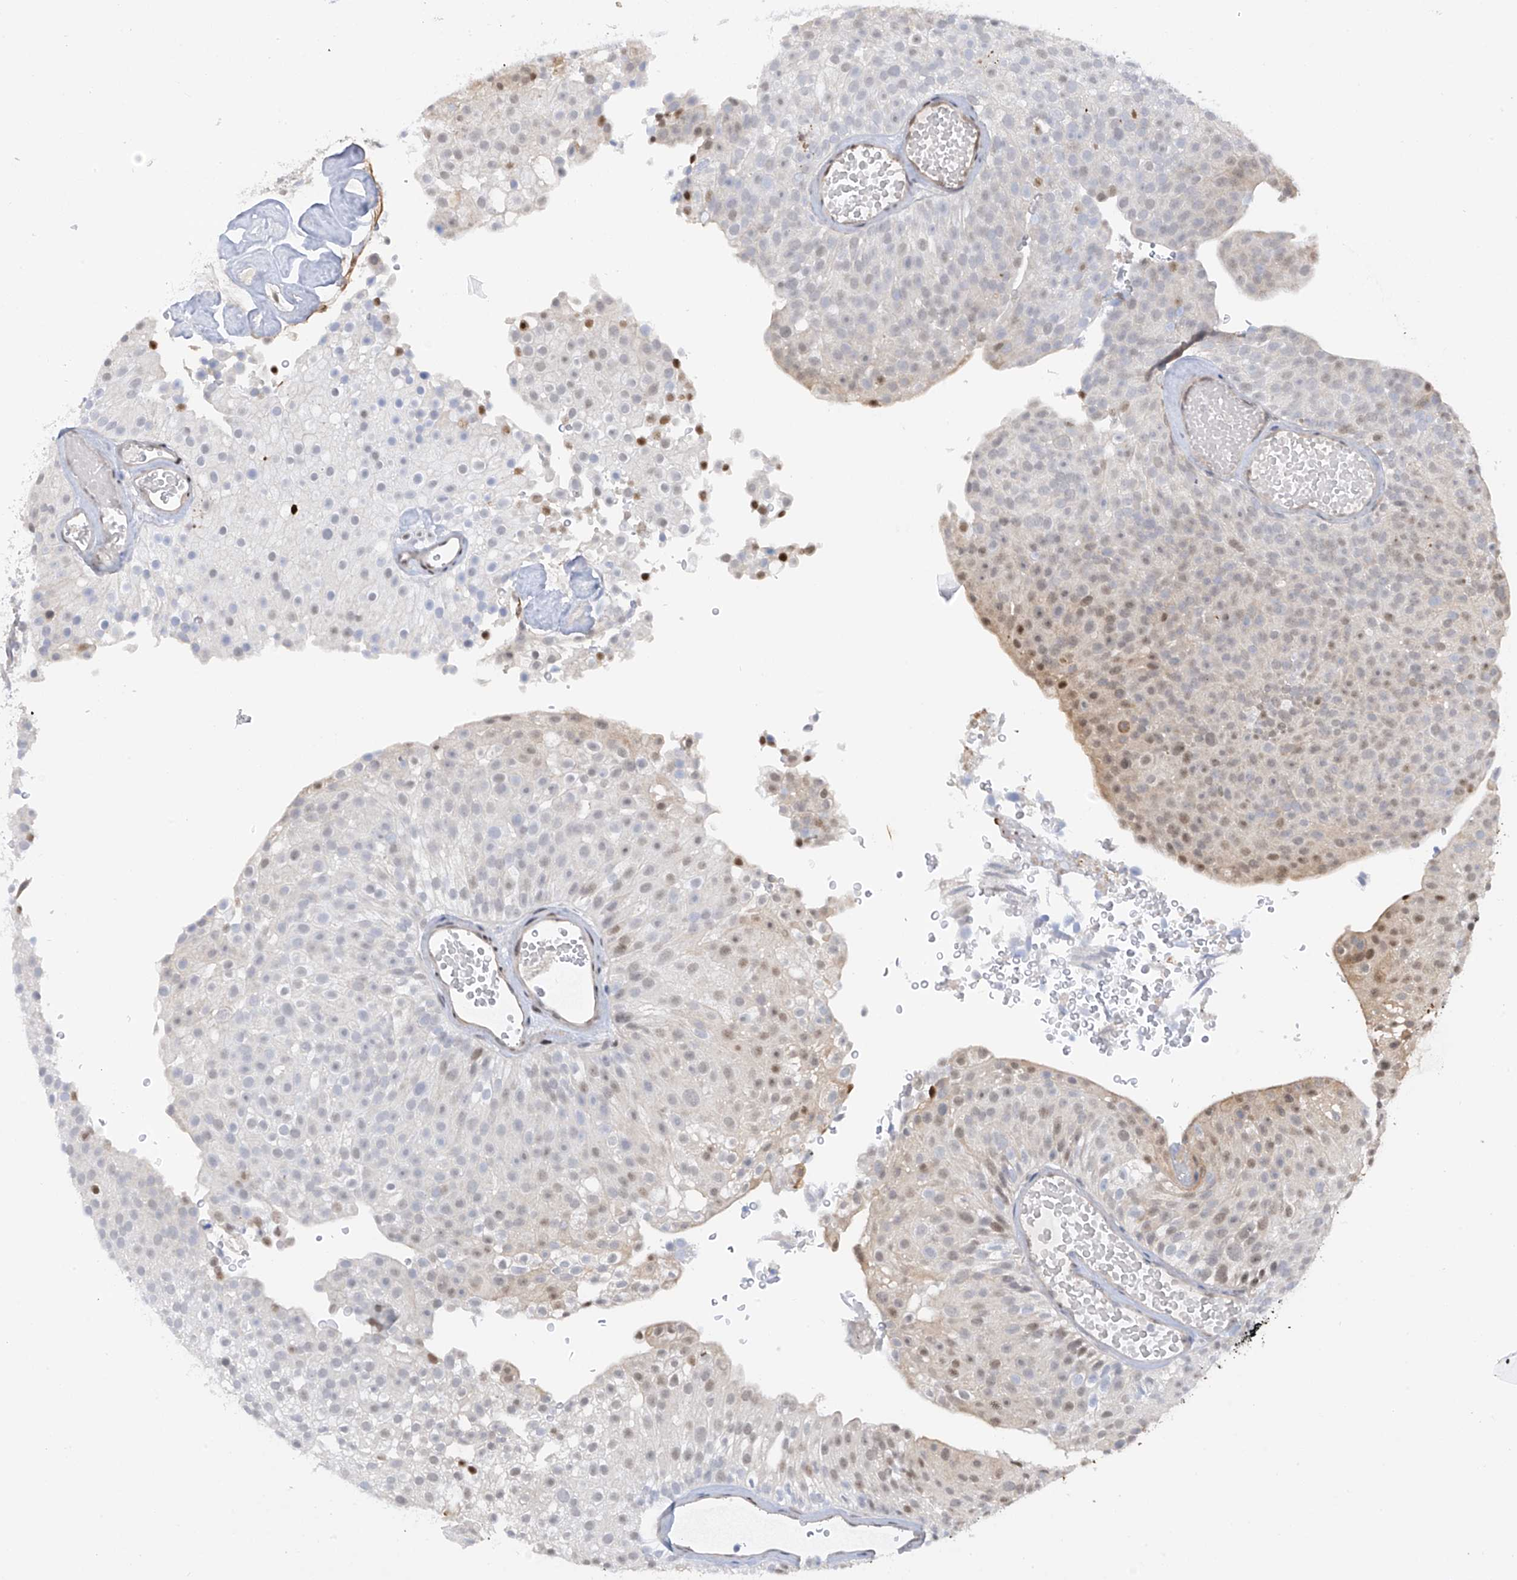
{"staining": {"intensity": "weak", "quantity": "25%-75%", "location": "nuclear"}, "tissue": "urothelial cancer", "cell_type": "Tumor cells", "image_type": "cancer", "snomed": [{"axis": "morphology", "description": "Urothelial carcinoma, Low grade"}, {"axis": "topography", "description": "Urinary bladder"}], "caption": "A histopathology image of human low-grade urothelial carcinoma stained for a protein reveals weak nuclear brown staining in tumor cells. The protein is shown in brown color, while the nuclei are stained blue.", "gene": "PMM1", "patient": {"sex": "male", "age": 78}}